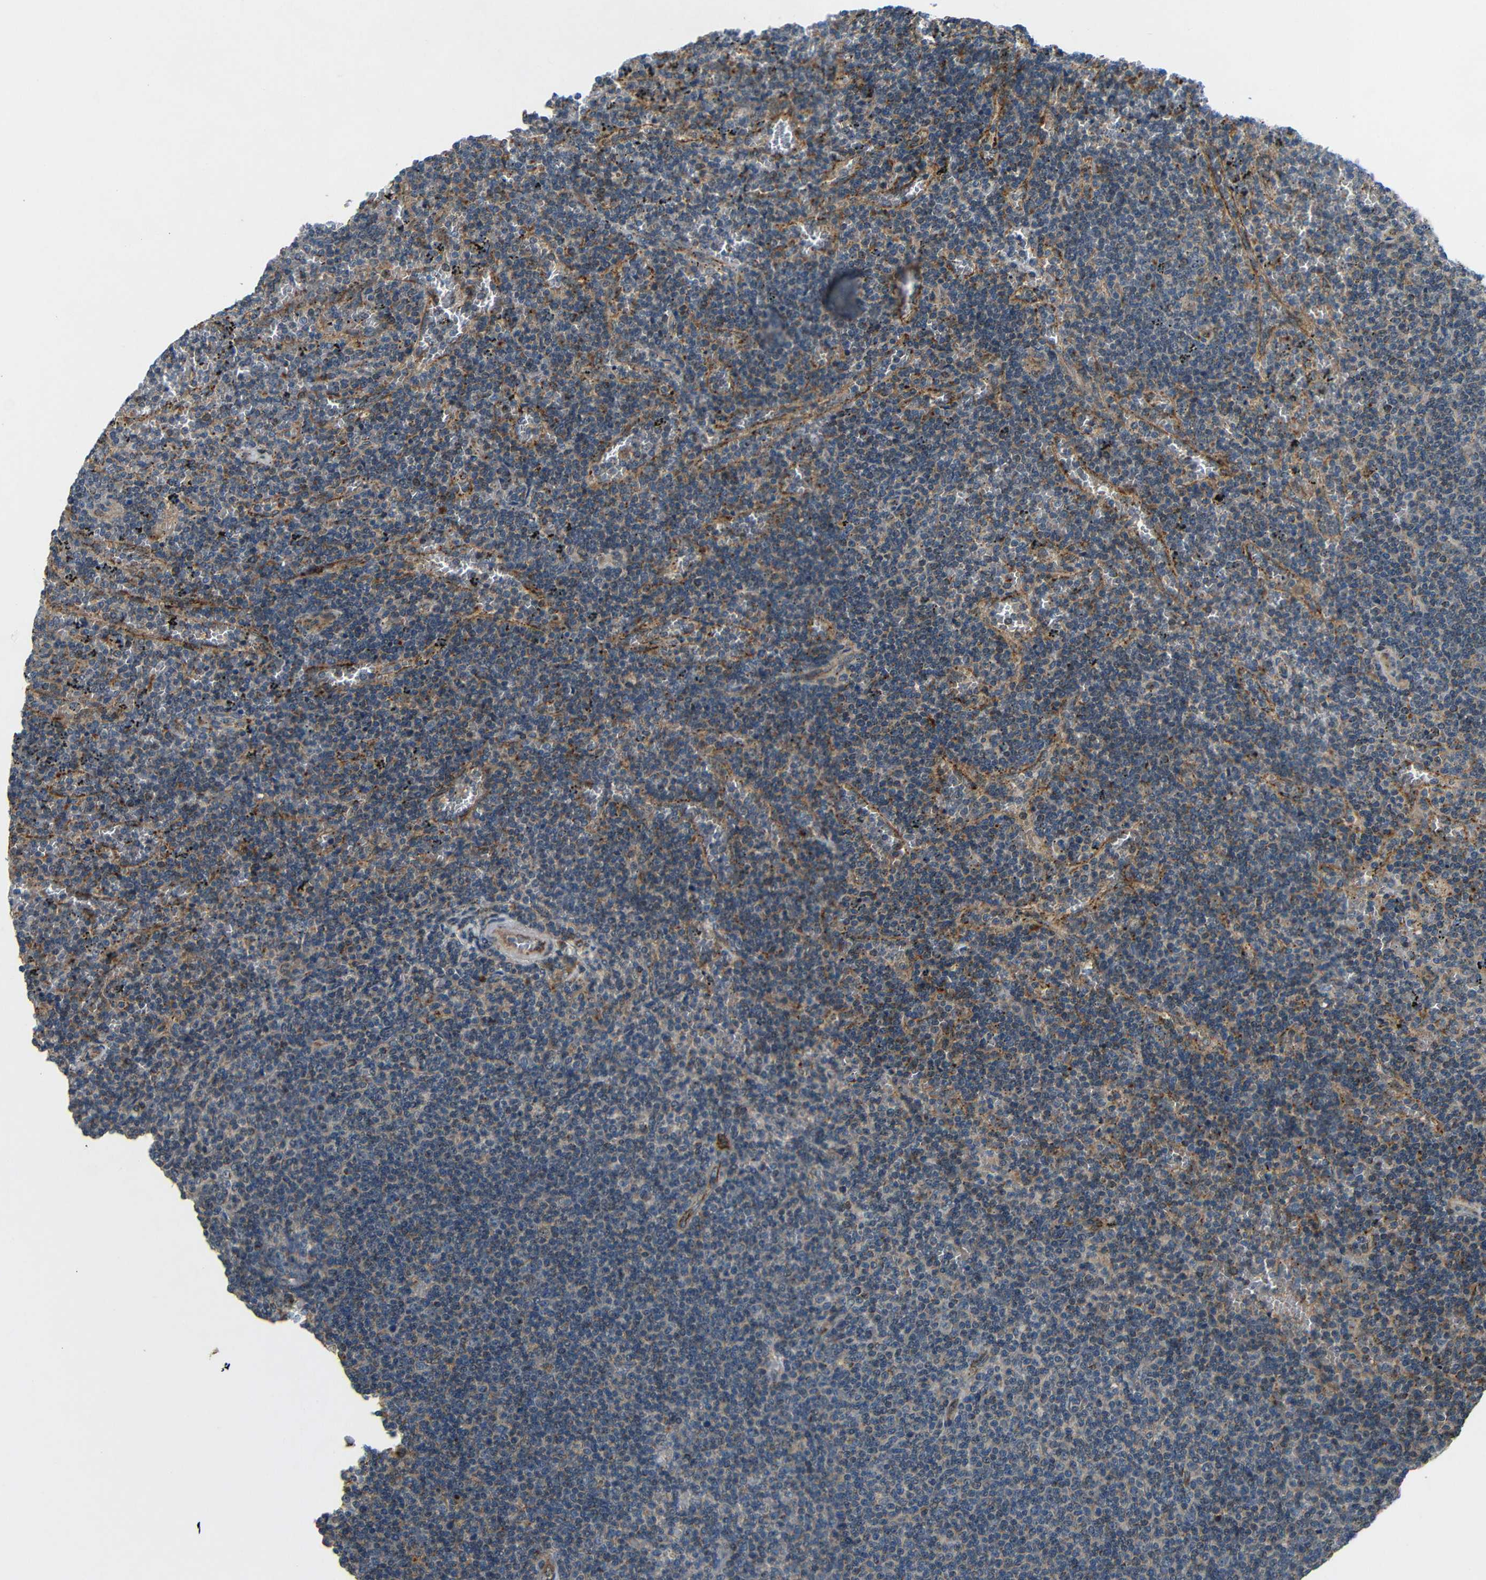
{"staining": {"intensity": "weak", "quantity": "<25%", "location": "cytoplasmic/membranous"}, "tissue": "lymphoma", "cell_type": "Tumor cells", "image_type": "cancer", "snomed": [{"axis": "morphology", "description": "Malignant lymphoma, non-Hodgkin's type, Low grade"}, {"axis": "topography", "description": "Spleen"}], "caption": "Image shows no significant protein positivity in tumor cells of malignant lymphoma, non-Hodgkin's type (low-grade).", "gene": "ATP7A", "patient": {"sex": "female", "age": 50}}